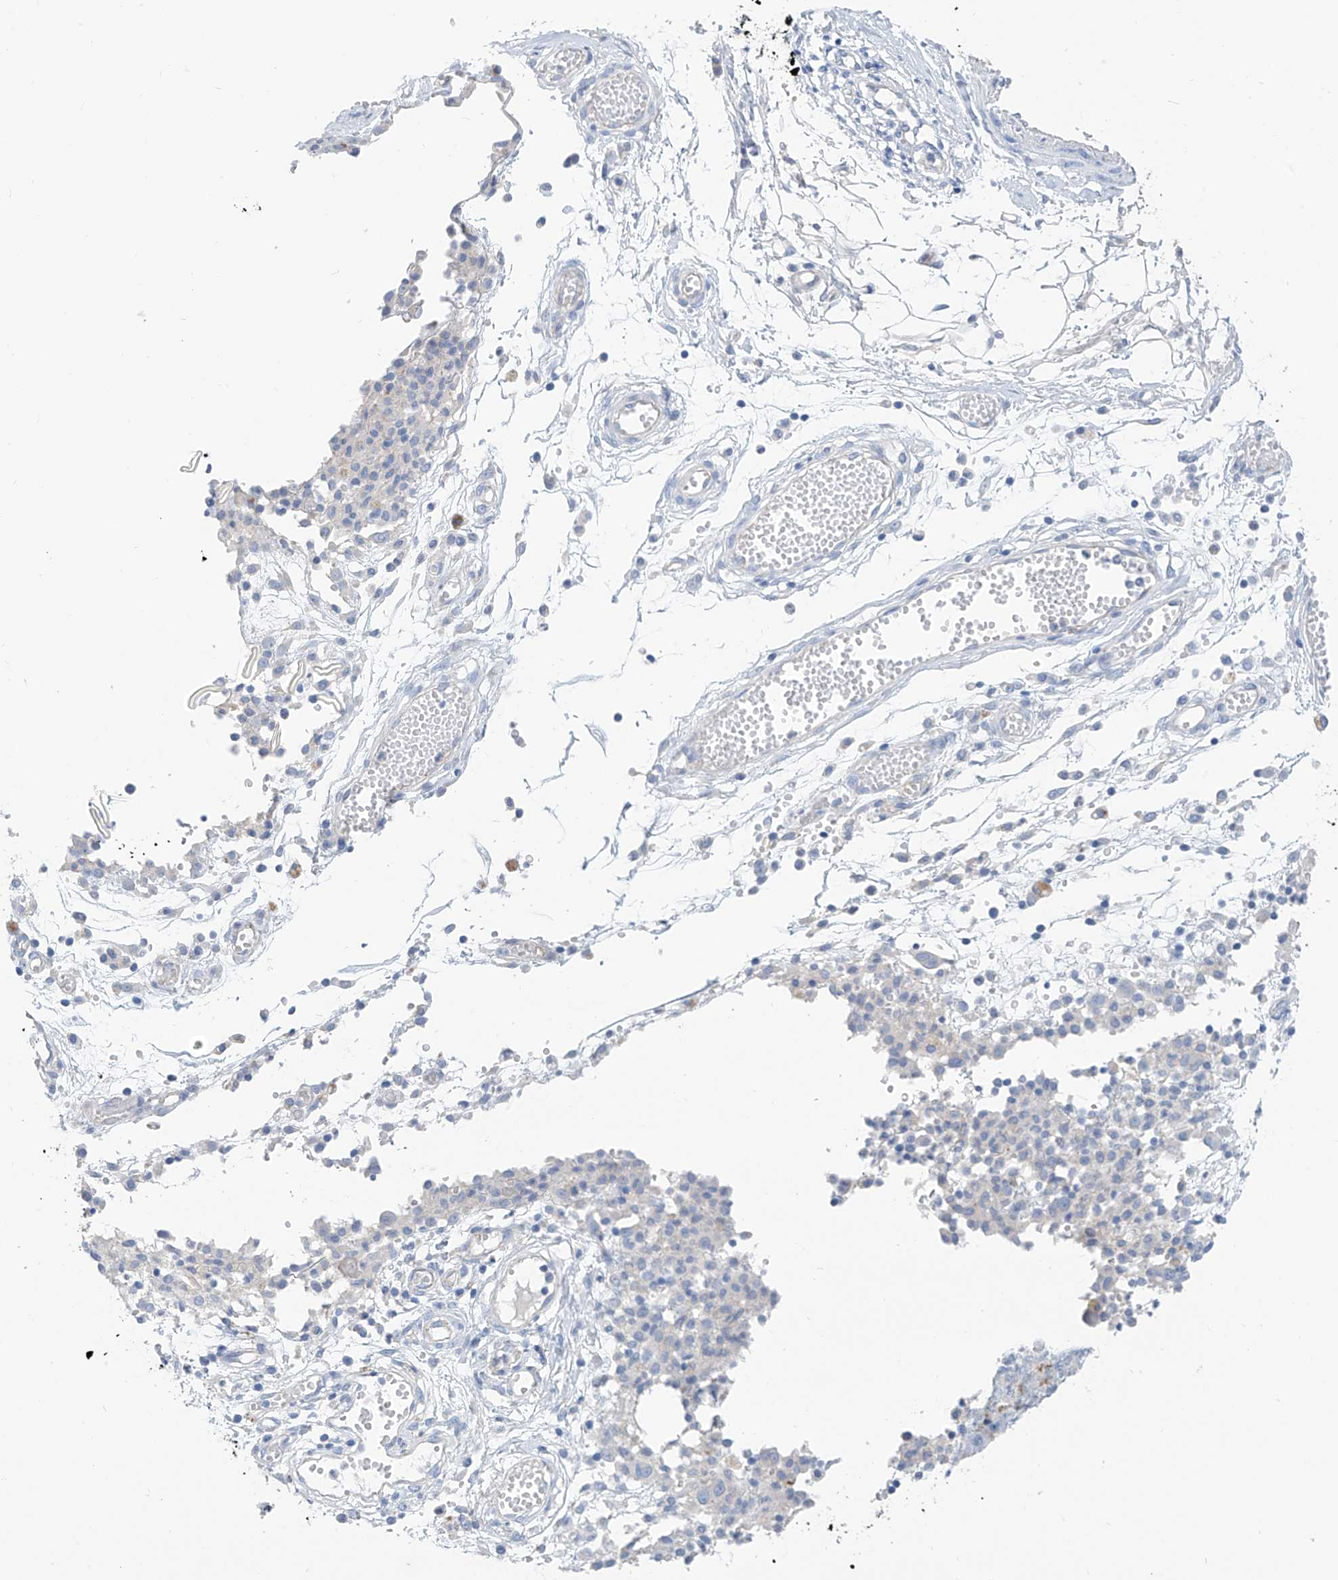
{"staining": {"intensity": "negative", "quantity": "none", "location": "none"}, "tissue": "ovarian cancer", "cell_type": "Tumor cells", "image_type": "cancer", "snomed": [{"axis": "morphology", "description": "Carcinoma, endometroid"}, {"axis": "topography", "description": "Ovary"}], "caption": "Endometroid carcinoma (ovarian) was stained to show a protein in brown. There is no significant positivity in tumor cells. The staining is performed using DAB brown chromogen with nuclei counter-stained in using hematoxylin.", "gene": "ITGA9", "patient": {"sex": "female", "age": 42}}